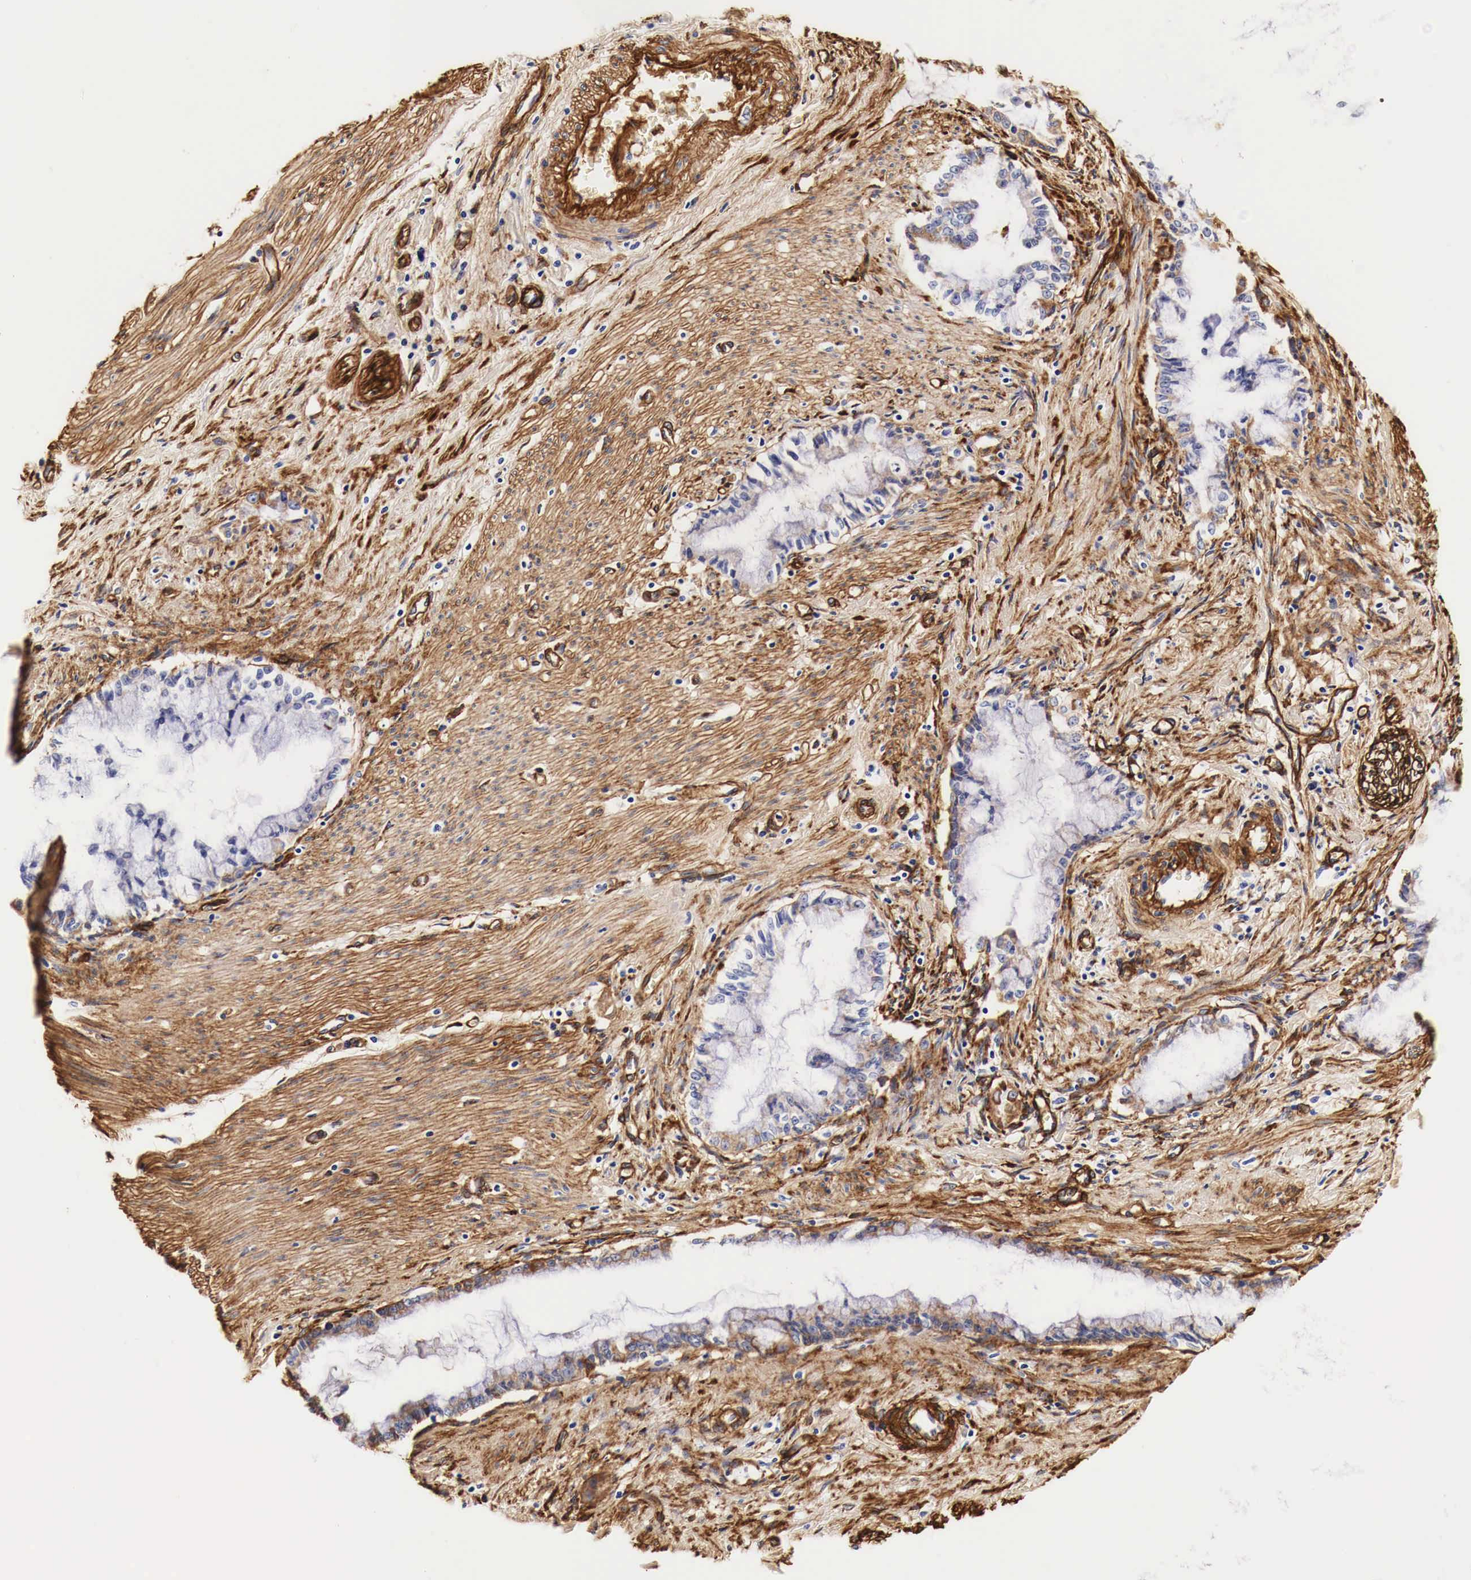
{"staining": {"intensity": "weak", "quantity": "25%-75%", "location": "cytoplasmic/membranous"}, "tissue": "pancreatic cancer", "cell_type": "Tumor cells", "image_type": "cancer", "snomed": [{"axis": "morphology", "description": "Adenocarcinoma, NOS"}, {"axis": "topography", "description": "Pancreas"}], "caption": "Immunohistochemical staining of human pancreatic cancer exhibits weak cytoplasmic/membranous protein staining in about 25%-75% of tumor cells.", "gene": "LAMB2", "patient": {"sex": "male", "age": 59}}